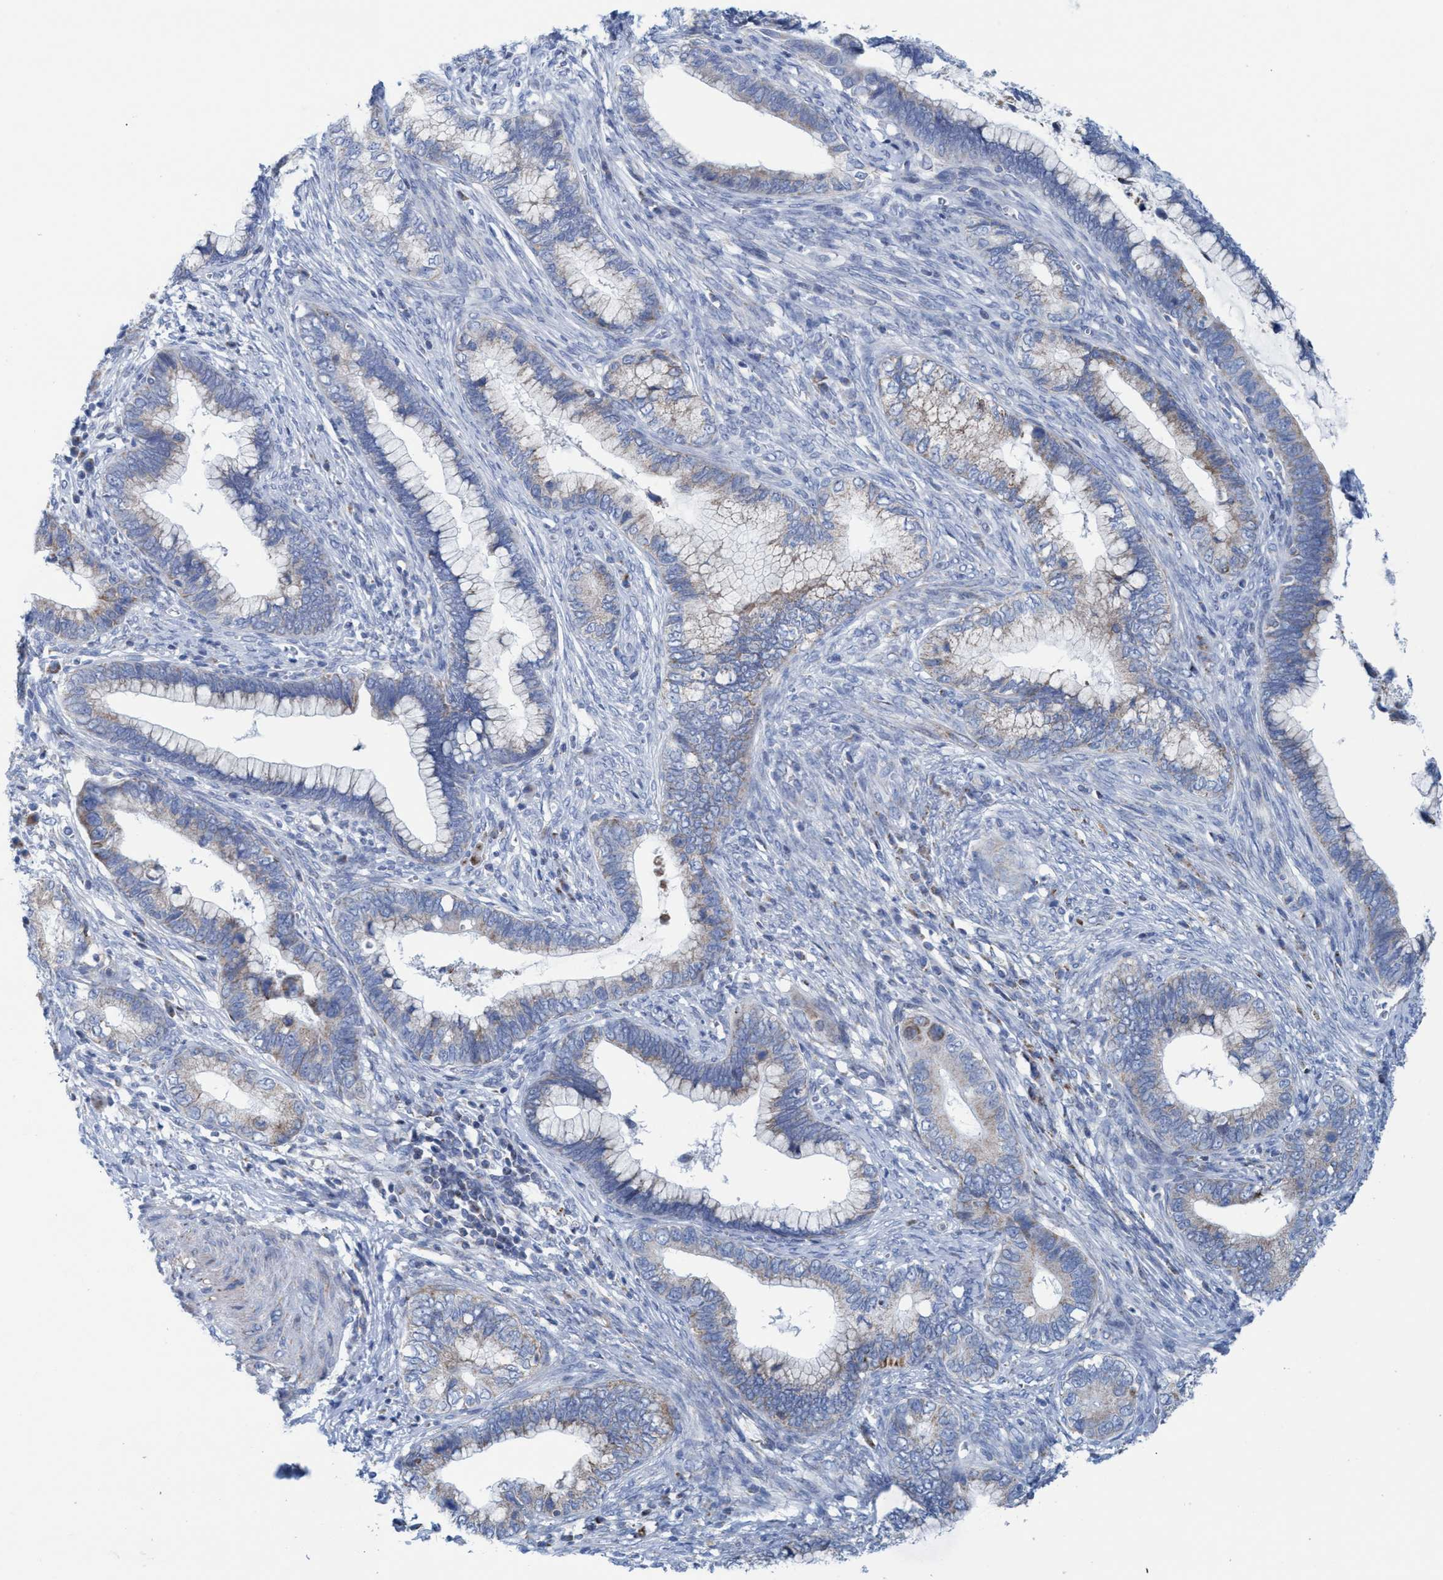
{"staining": {"intensity": "weak", "quantity": "<25%", "location": "cytoplasmic/membranous"}, "tissue": "cervical cancer", "cell_type": "Tumor cells", "image_type": "cancer", "snomed": [{"axis": "morphology", "description": "Adenocarcinoma, NOS"}, {"axis": "topography", "description": "Cervix"}], "caption": "This is a micrograph of immunohistochemistry (IHC) staining of adenocarcinoma (cervical), which shows no expression in tumor cells. (DAB IHC visualized using brightfield microscopy, high magnification).", "gene": "GGA3", "patient": {"sex": "female", "age": 44}}